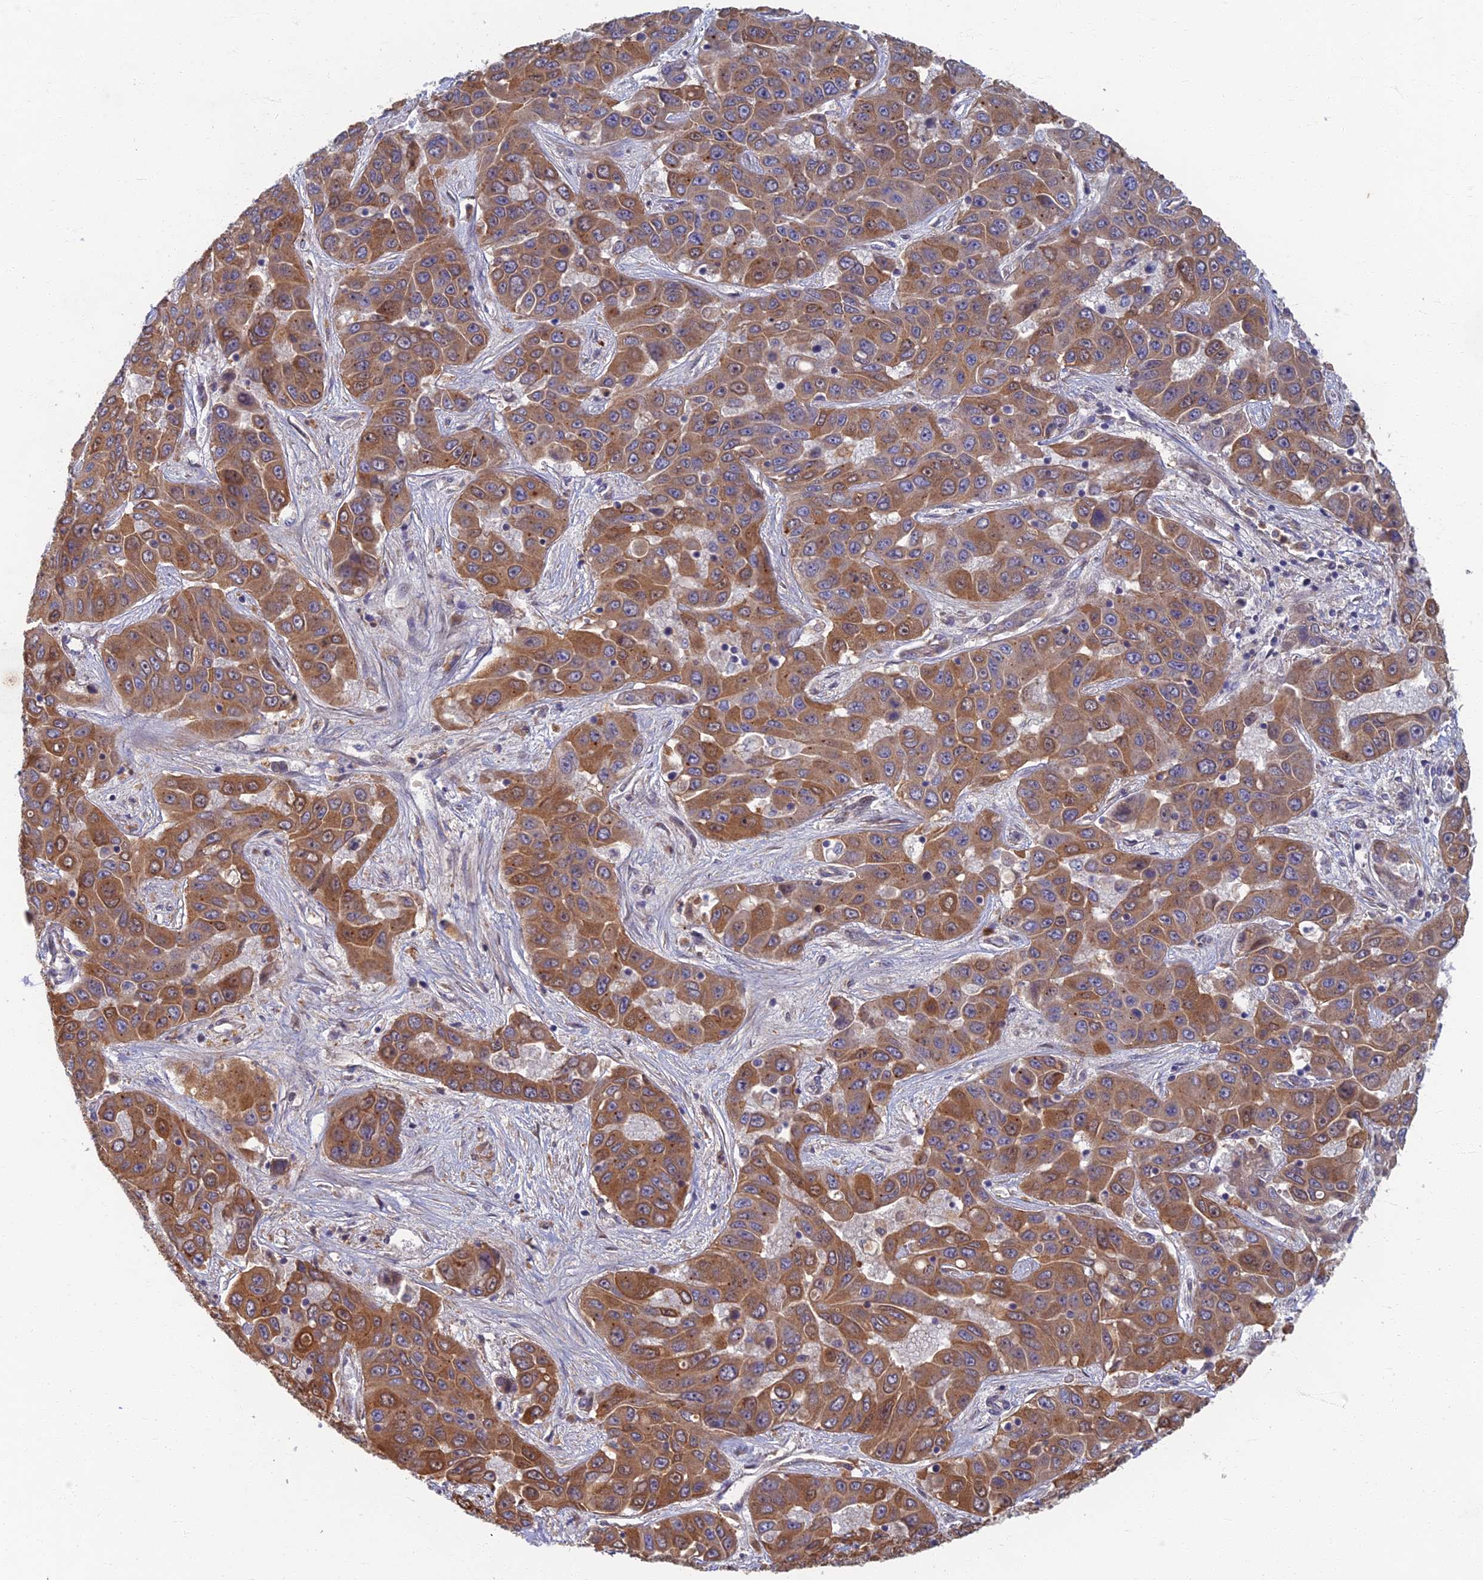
{"staining": {"intensity": "moderate", "quantity": ">75%", "location": "cytoplasmic/membranous"}, "tissue": "liver cancer", "cell_type": "Tumor cells", "image_type": "cancer", "snomed": [{"axis": "morphology", "description": "Cholangiocarcinoma"}, {"axis": "topography", "description": "Liver"}], "caption": "Cholangiocarcinoma (liver) stained for a protein demonstrates moderate cytoplasmic/membranous positivity in tumor cells.", "gene": "SOGA1", "patient": {"sex": "female", "age": 52}}